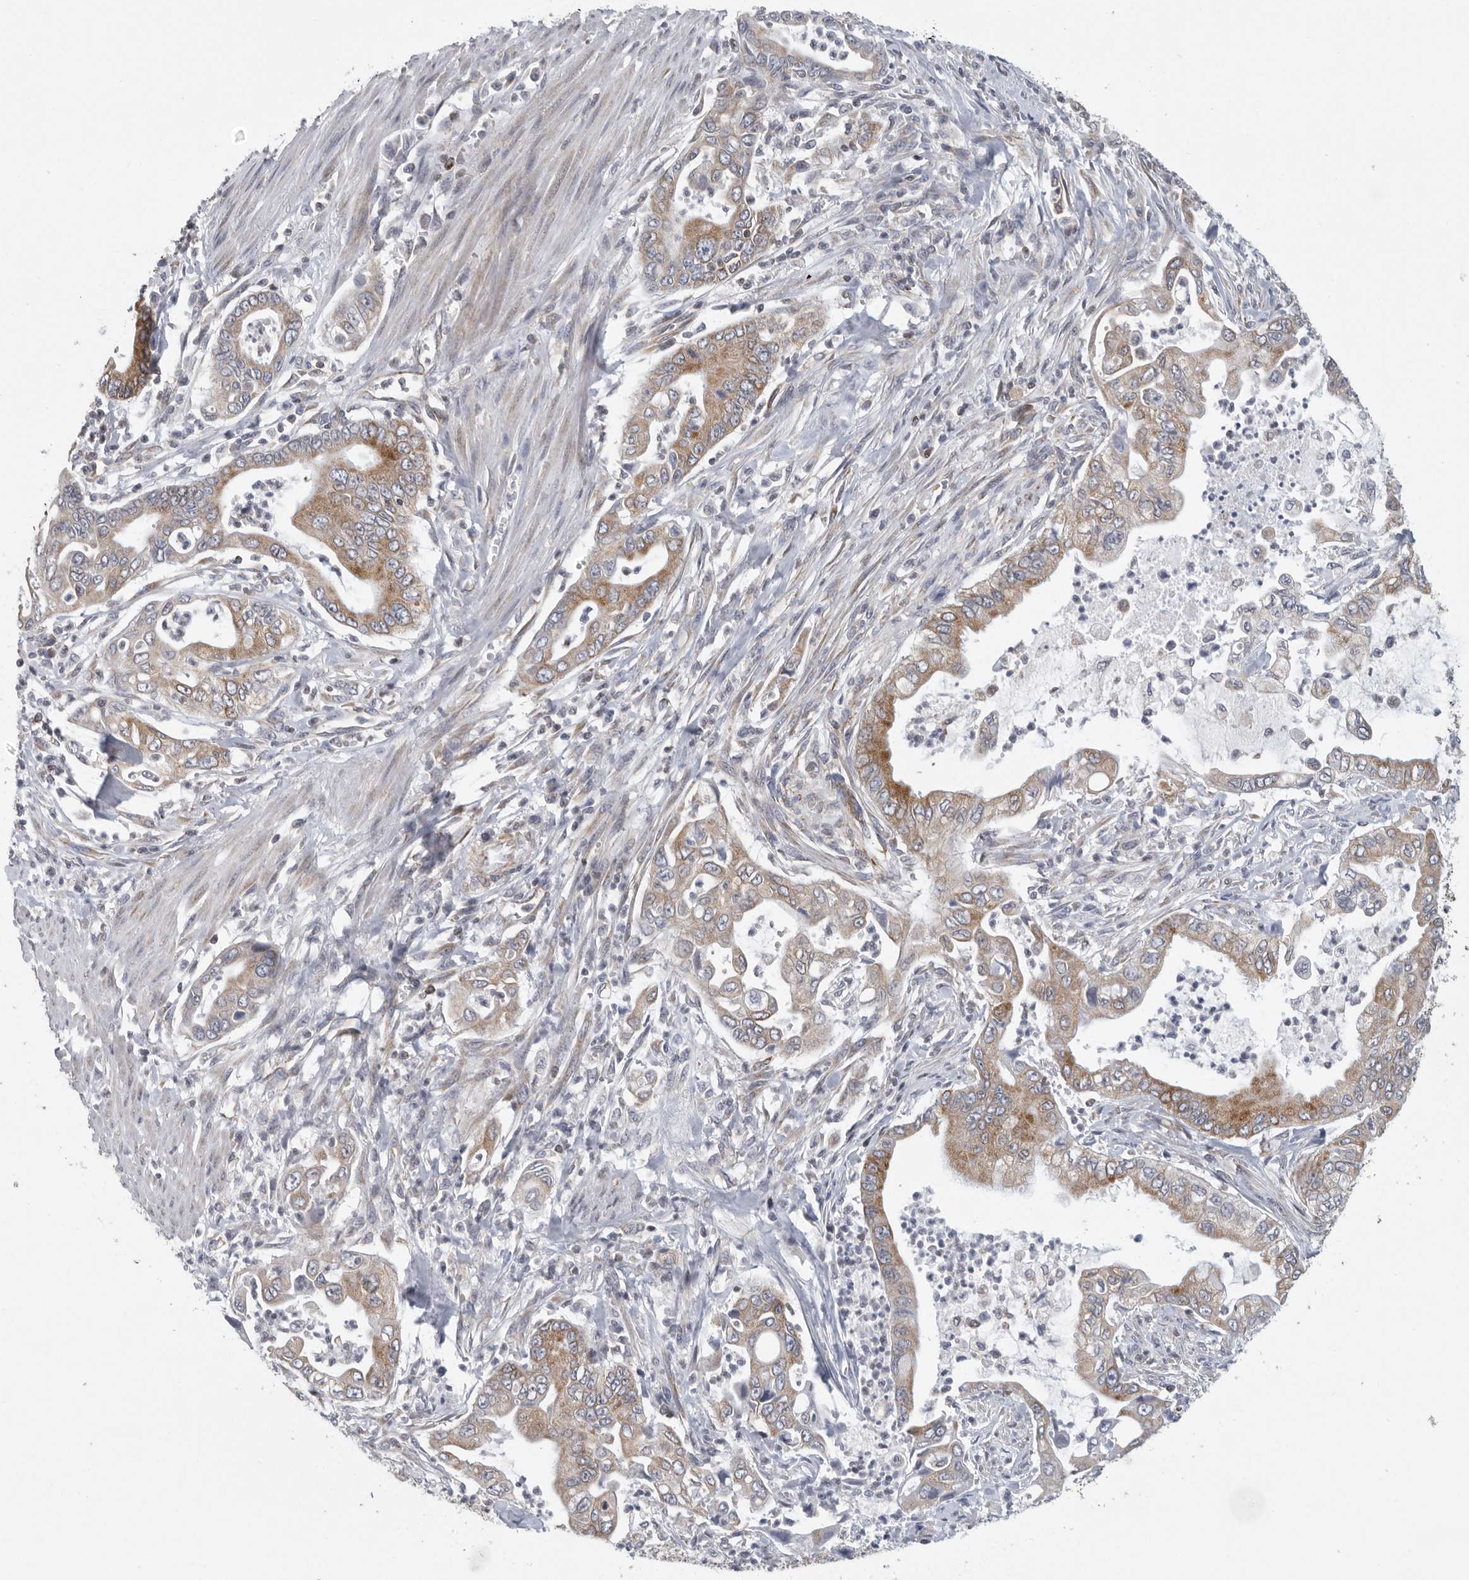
{"staining": {"intensity": "moderate", "quantity": ">75%", "location": "cytoplasmic/membranous"}, "tissue": "pancreatic cancer", "cell_type": "Tumor cells", "image_type": "cancer", "snomed": [{"axis": "morphology", "description": "Adenocarcinoma, NOS"}, {"axis": "topography", "description": "Pancreas"}], "caption": "Immunohistochemical staining of human pancreatic cancer (adenocarcinoma) demonstrates medium levels of moderate cytoplasmic/membranous expression in about >75% of tumor cells.", "gene": "FKBP8", "patient": {"sex": "male", "age": 78}}